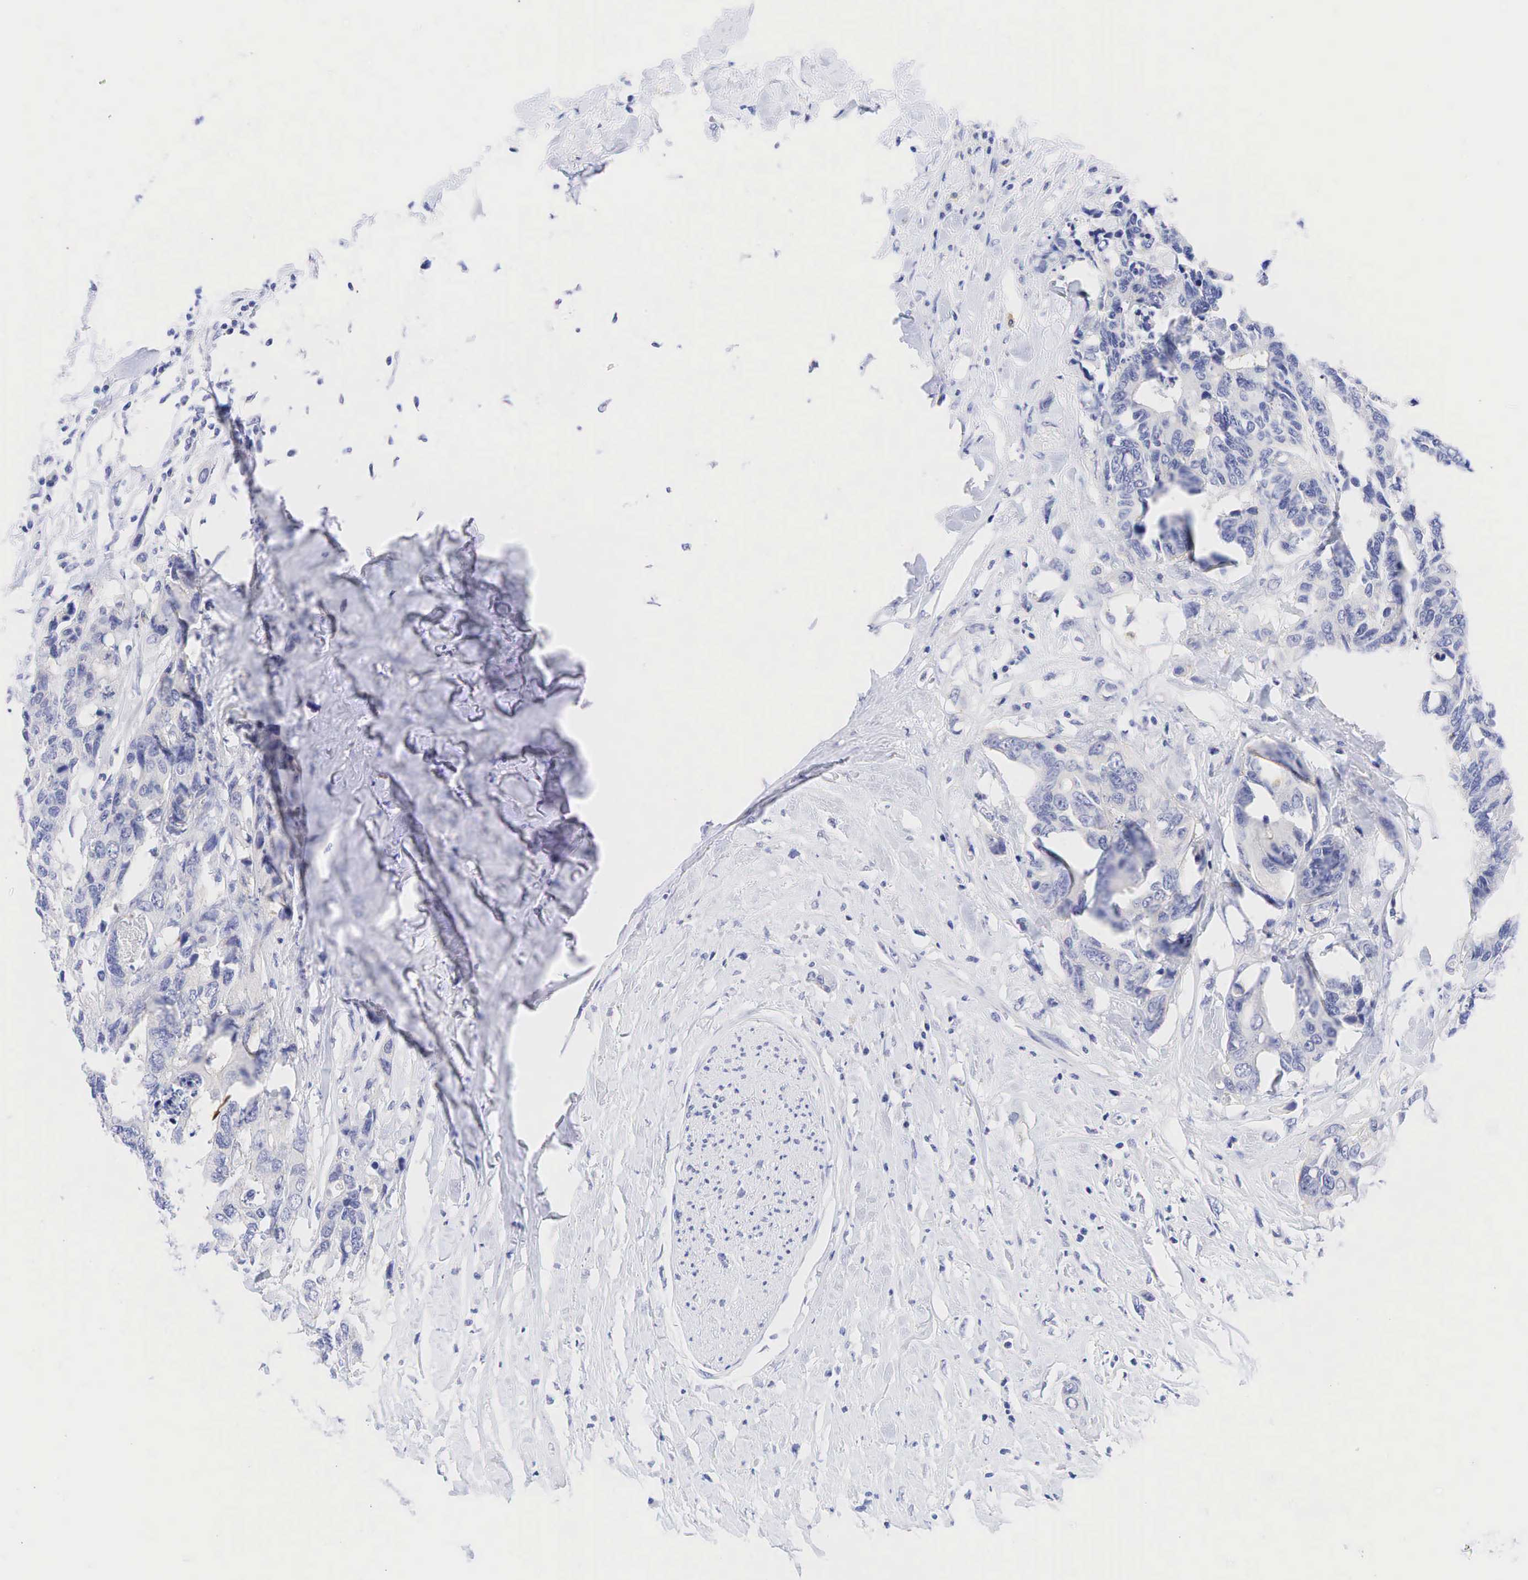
{"staining": {"intensity": "negative", "quantity": "none", "location": "none"}, "tissue": "colorectal cancer", "cell_type": "Tumor cells", "image_type": "cancer", "snomed": [{"axis": "morphology", "description": "Adenocarcinoma, NOS"}, {"axis": "topography", "description": "Rectum"}], "caption": "This micrograph is of adenocarcinoma (colorectal) stained with IHC to label a protein in brown with the nuclei are counter-stained blue. There is no positivity in tumor cells. (DAB (3,3'-diaminobenzidine) IHC, high magnification).", "gene": "AR", "patient": {"sex": "male", "age": 55}}